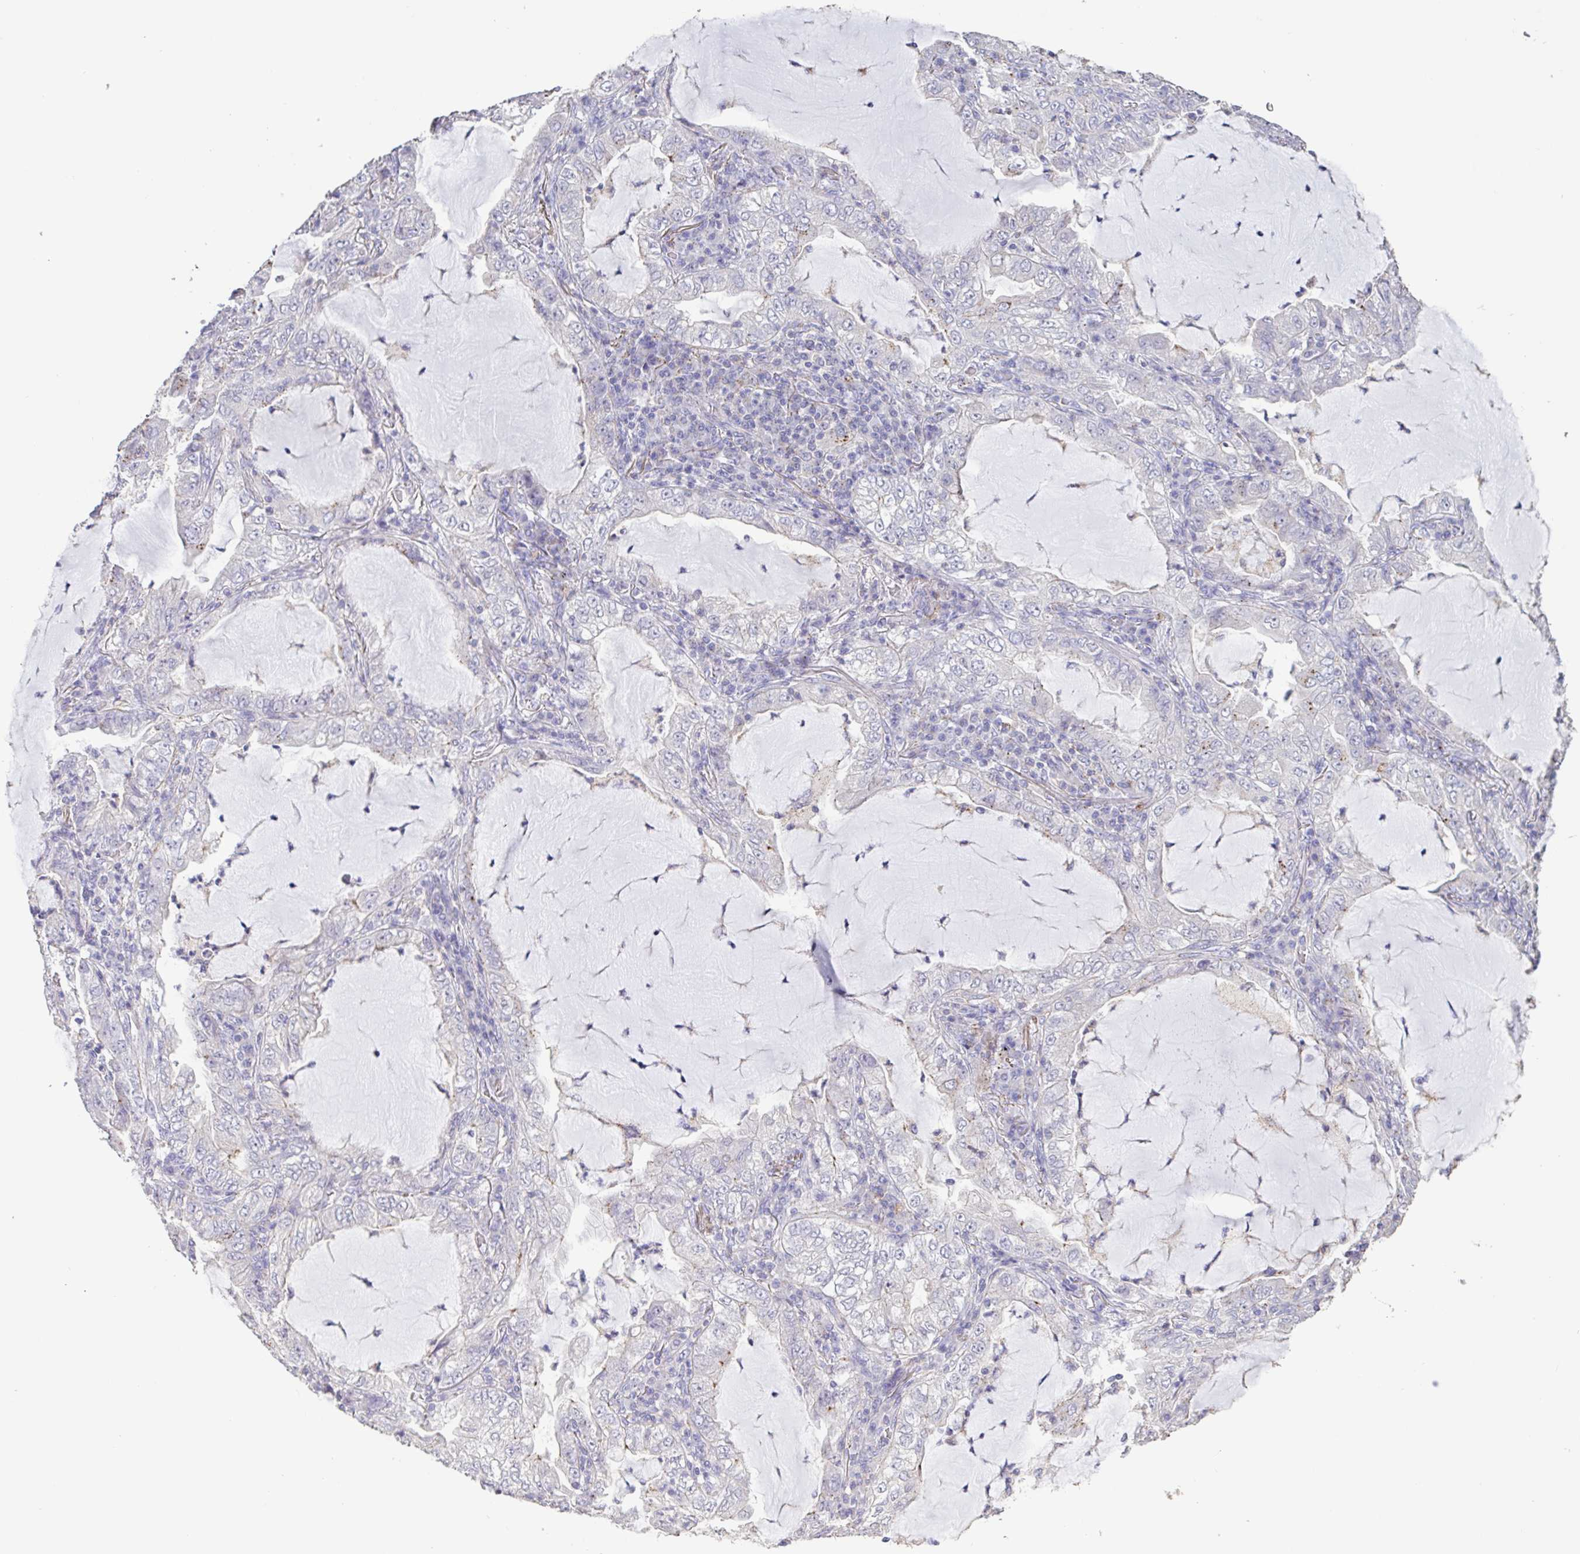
{"staining": {"intensity": "negative", "quantity": "none", "location": "none"}, "tissue": "lung cancer", "cell_type": "Tumor cells", "image_type": "cancer", "snomed": [{"axis": "morphology", "description": "Adenocarcinoma, NOS"}, {"axis": "topography", "description": "Lung"}], "caption": "IHC of lung adenocarcinoma exhibits no staining in tumor cells.", "gene": "CHMP5", "patient": {"sex": "female", "age": 73}}